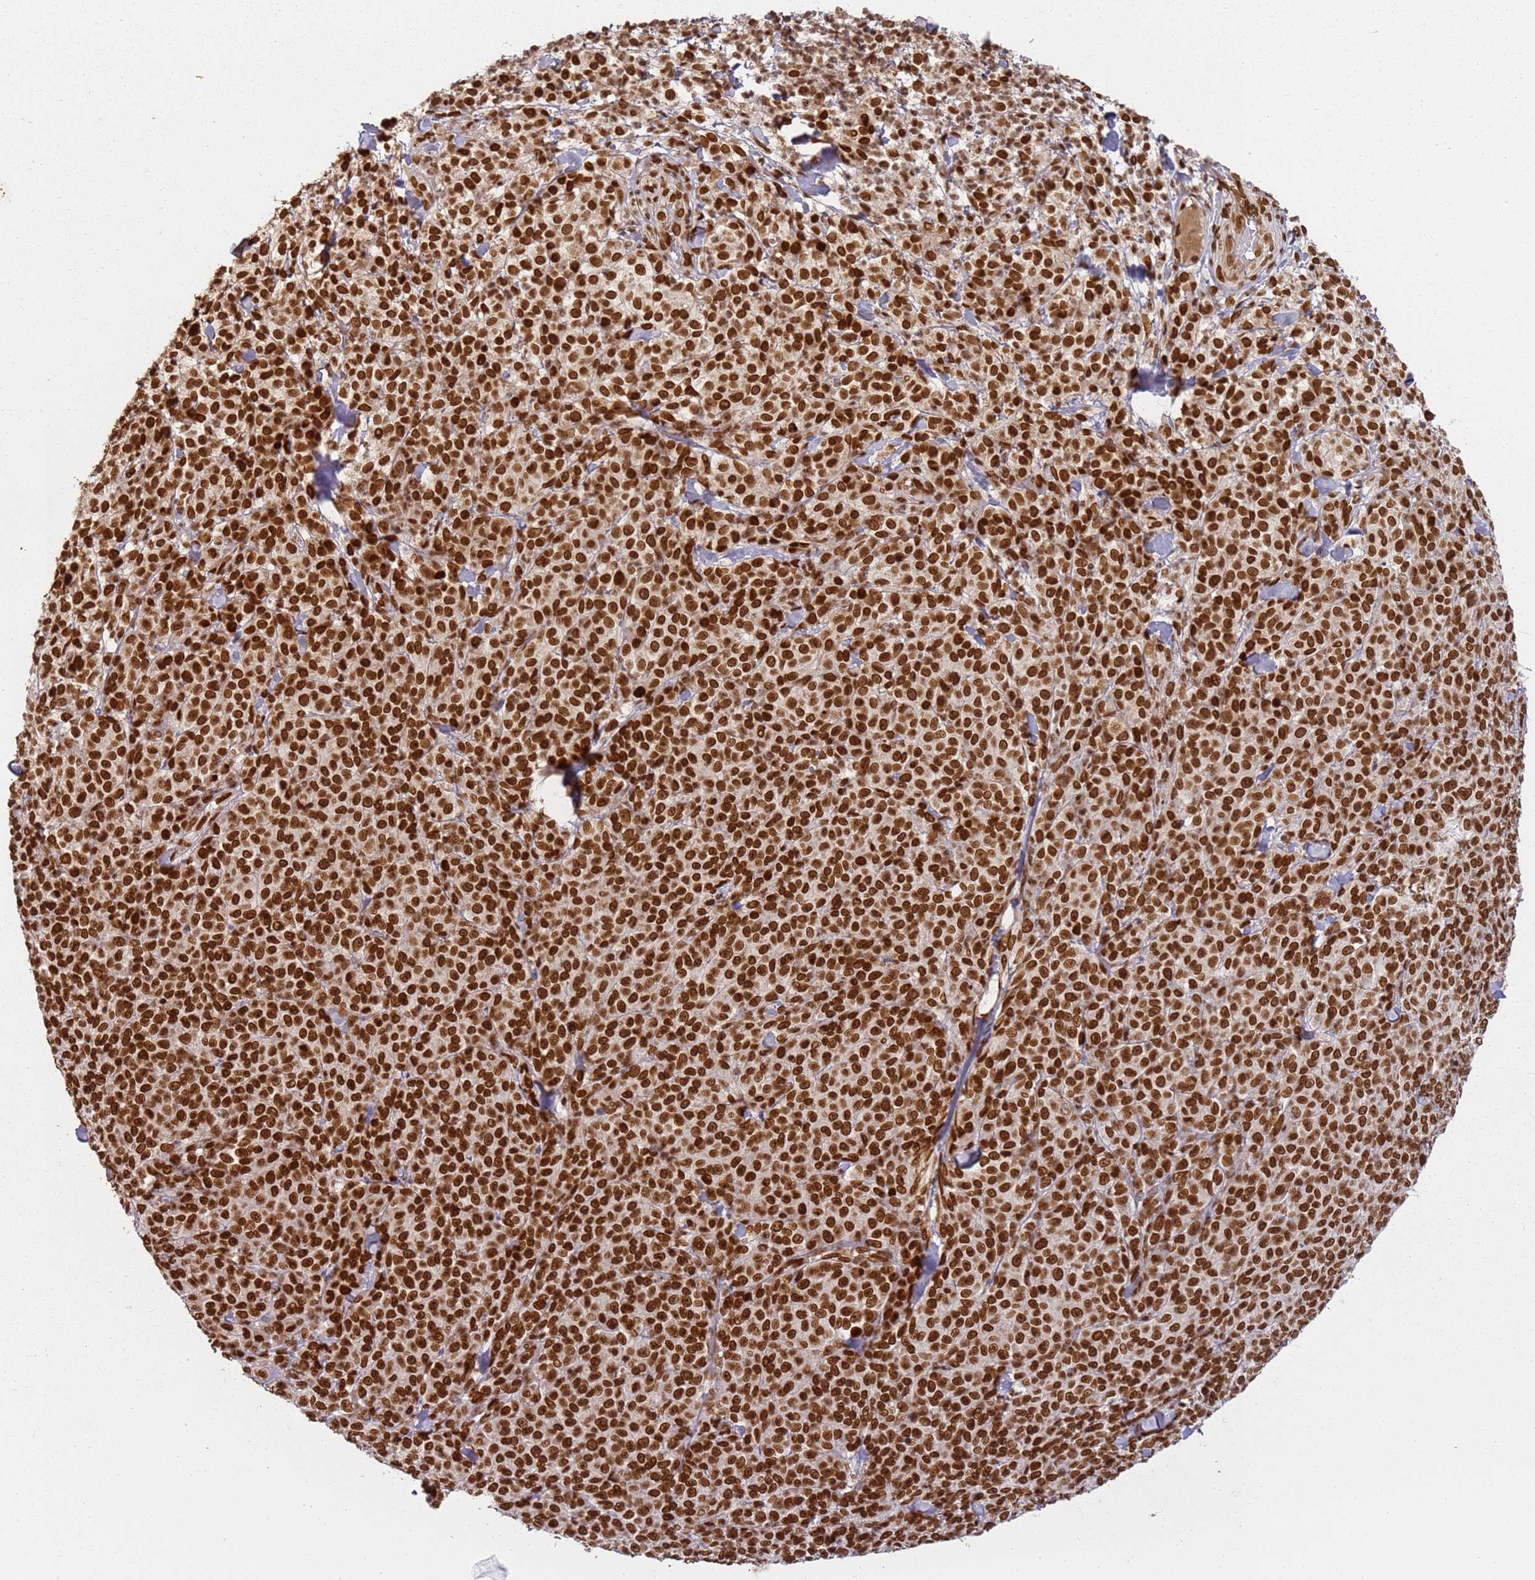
{"staining": {"intensity": "strong", "quantity": ">75%", "location": "nuclear"}, "tissue": "melanoma", "cell_type": "Tumor cells", "image_type": "cancer", "snomed": [{"axis": "morphology", "description": "Normal tissue, NOS"}, {"axis": "morphology", "description": "Malignant melanoma, NOS"}, {"axis": "topography", "description": "Skin"}], "caption": "Immunohistochemistry (IHC) (DAB (3,3'-diaminobenzidine)) staining of melanoma shows strong nuclear protein expression in approximately >75% of tumor cells. (DAB (3,3'-diaminobenzidine) IHC with brightfield microscopy, high magnification).", "gene": "TENT4A", "patient": {"sex": "female", "age": 34}}